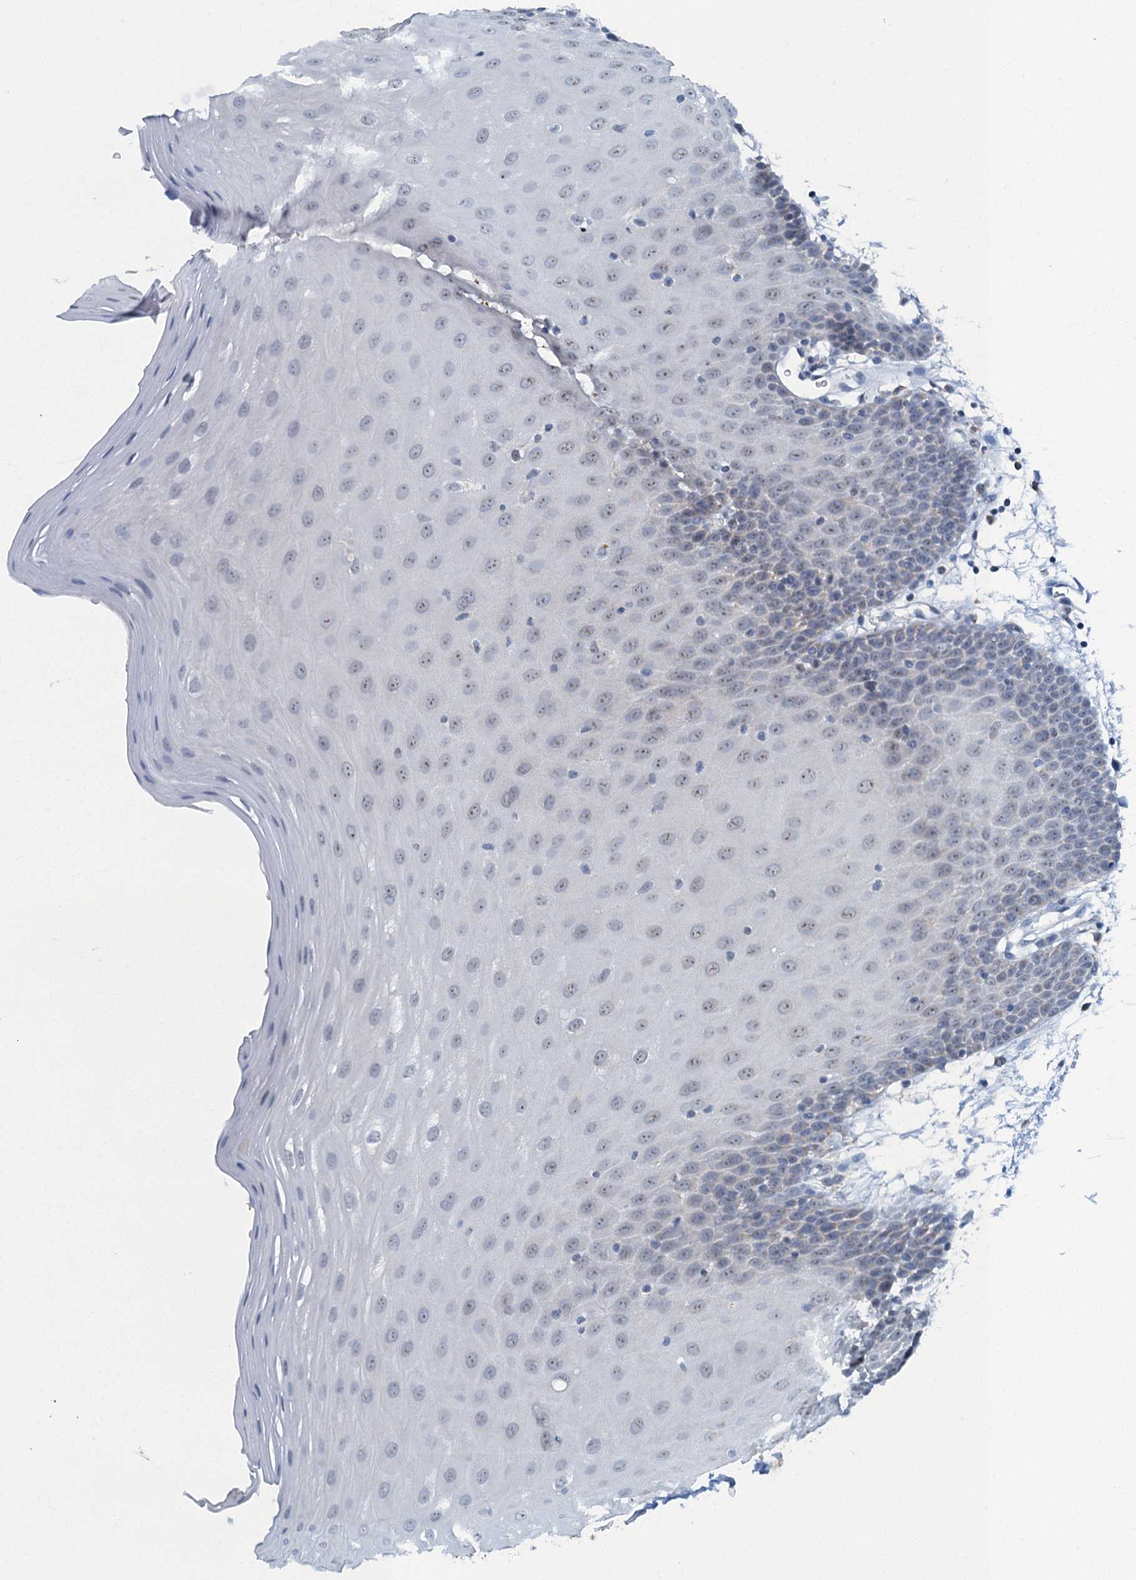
{"staining": {"intensity": "moderate", "quantity": "25%-75%", "location": "nuclear"}, "tissue": "oral mucosa", "cell_type": "Squamous epithelial cells", "image_type": "normal", "snomed": [{"axis": "morphology", "description": "Normal tissue, NOS"}, {"axis": "topography", "description": "Skeletal muscle"}, {"axis": "topography", "description": "Oral tissue"}, {"axis": "topography", "description": "Salivary gland"}, {"axis": "topography", "description": "Peripheral nerve tissue"}], "caption": "Protein staining of normal oral mucosa reveals moderate nuclear positivity in approximately 25%-75% of squamous epithelial cells. The staining was performed using DAB, with brown indicating positive protein expression. Nuclei are stained blue with hematoxylin.", "gene": "RAD9B", "patient": {"sex": "male", "age": 54}}